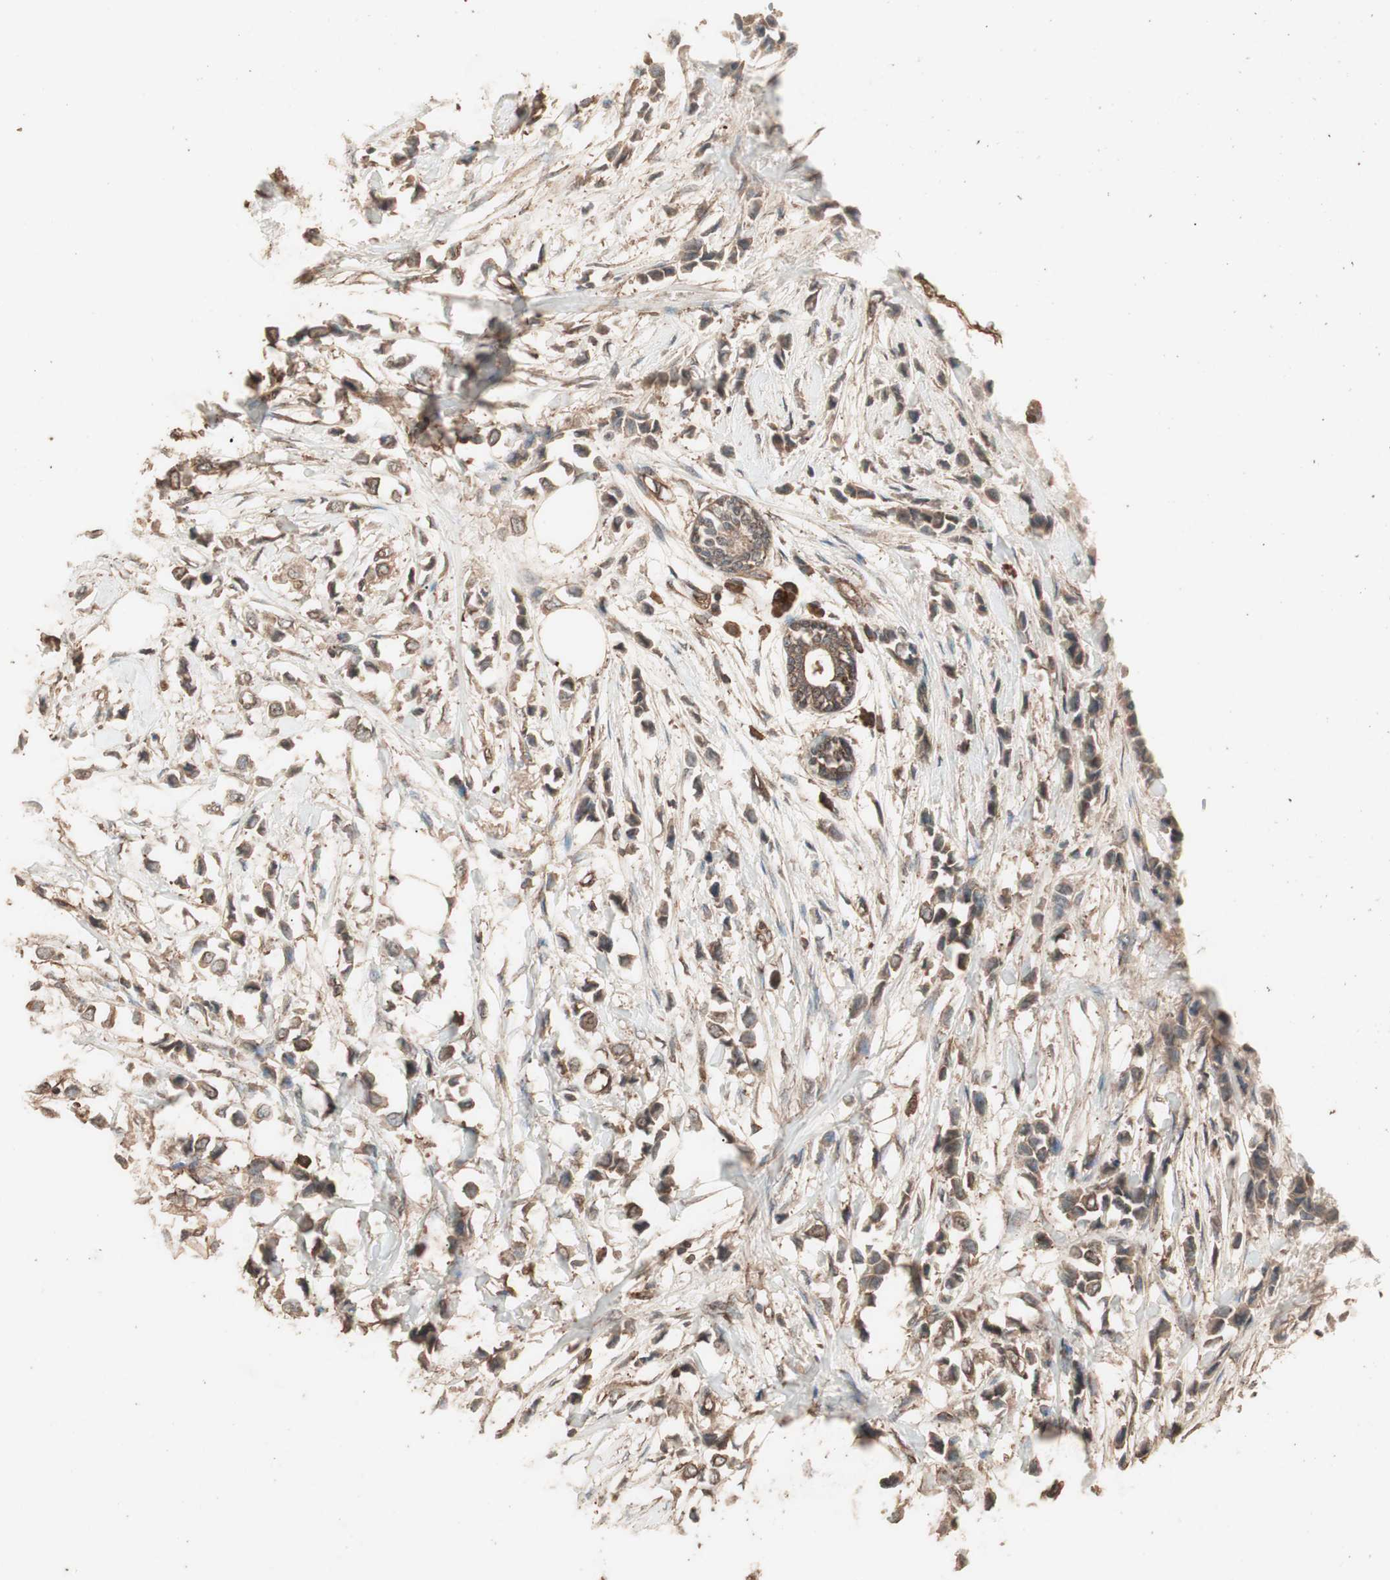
{"staining": {"intensity": "moderate", "quantity": ">75%", "location": "cytoplasmic/membranous"}, "tissue": "breast cancer", "cell_type": "Tumor cells", "image_type": "cancer", "snomed": [{"axis": "morphology", "description": "Lobular carcinoma"}, {"axis": "topography", "description": "Breast"}], "caption": "Breast lobular carcinoma stained for a protein (brown) displays moderate cytoplasmic/membranous positive positivity in about >75% of tumor cells.", "gene": "CCN4", "patient": {"sex": "female", "age": 51}}